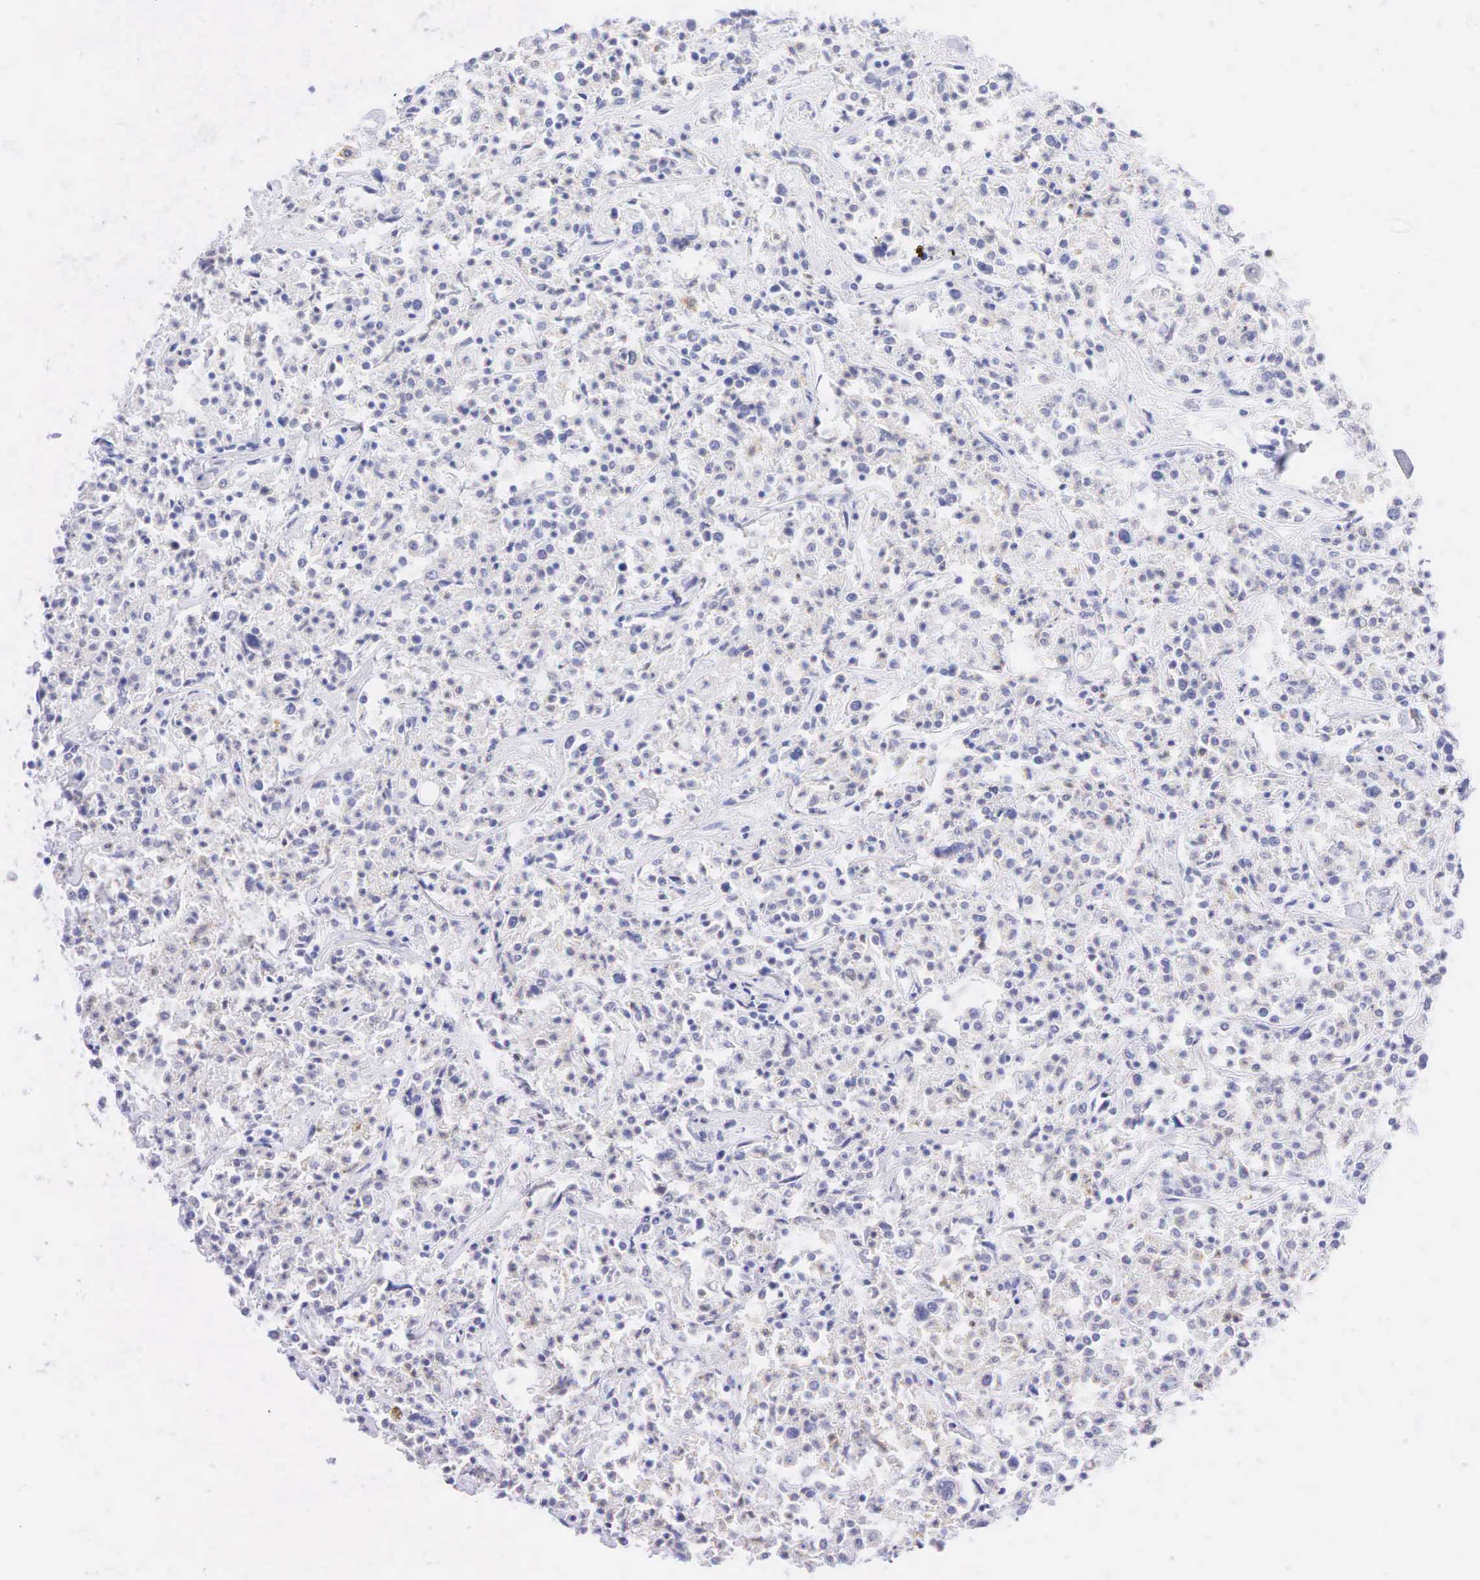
{"staining": {"intensity": "negative", "quantity": "none", "location": "none"}, "tissue": "lymphoma", "cell_type": "Tumor cells", "image_type": "cancer", "snomed": [{"axis": "morphology", "description": "Malignant lymphoma, non-Hodgkin's type, Low grade"}, {"axis": "topography", "description": "Small intestine"}], "caption": "The photomicrograph displays no staining of tumor cells in malignant lymphoma, non-Hodgkin's type (low-grade).", "gene": "AR", "patient": {"sex": "female", "age": 59}}